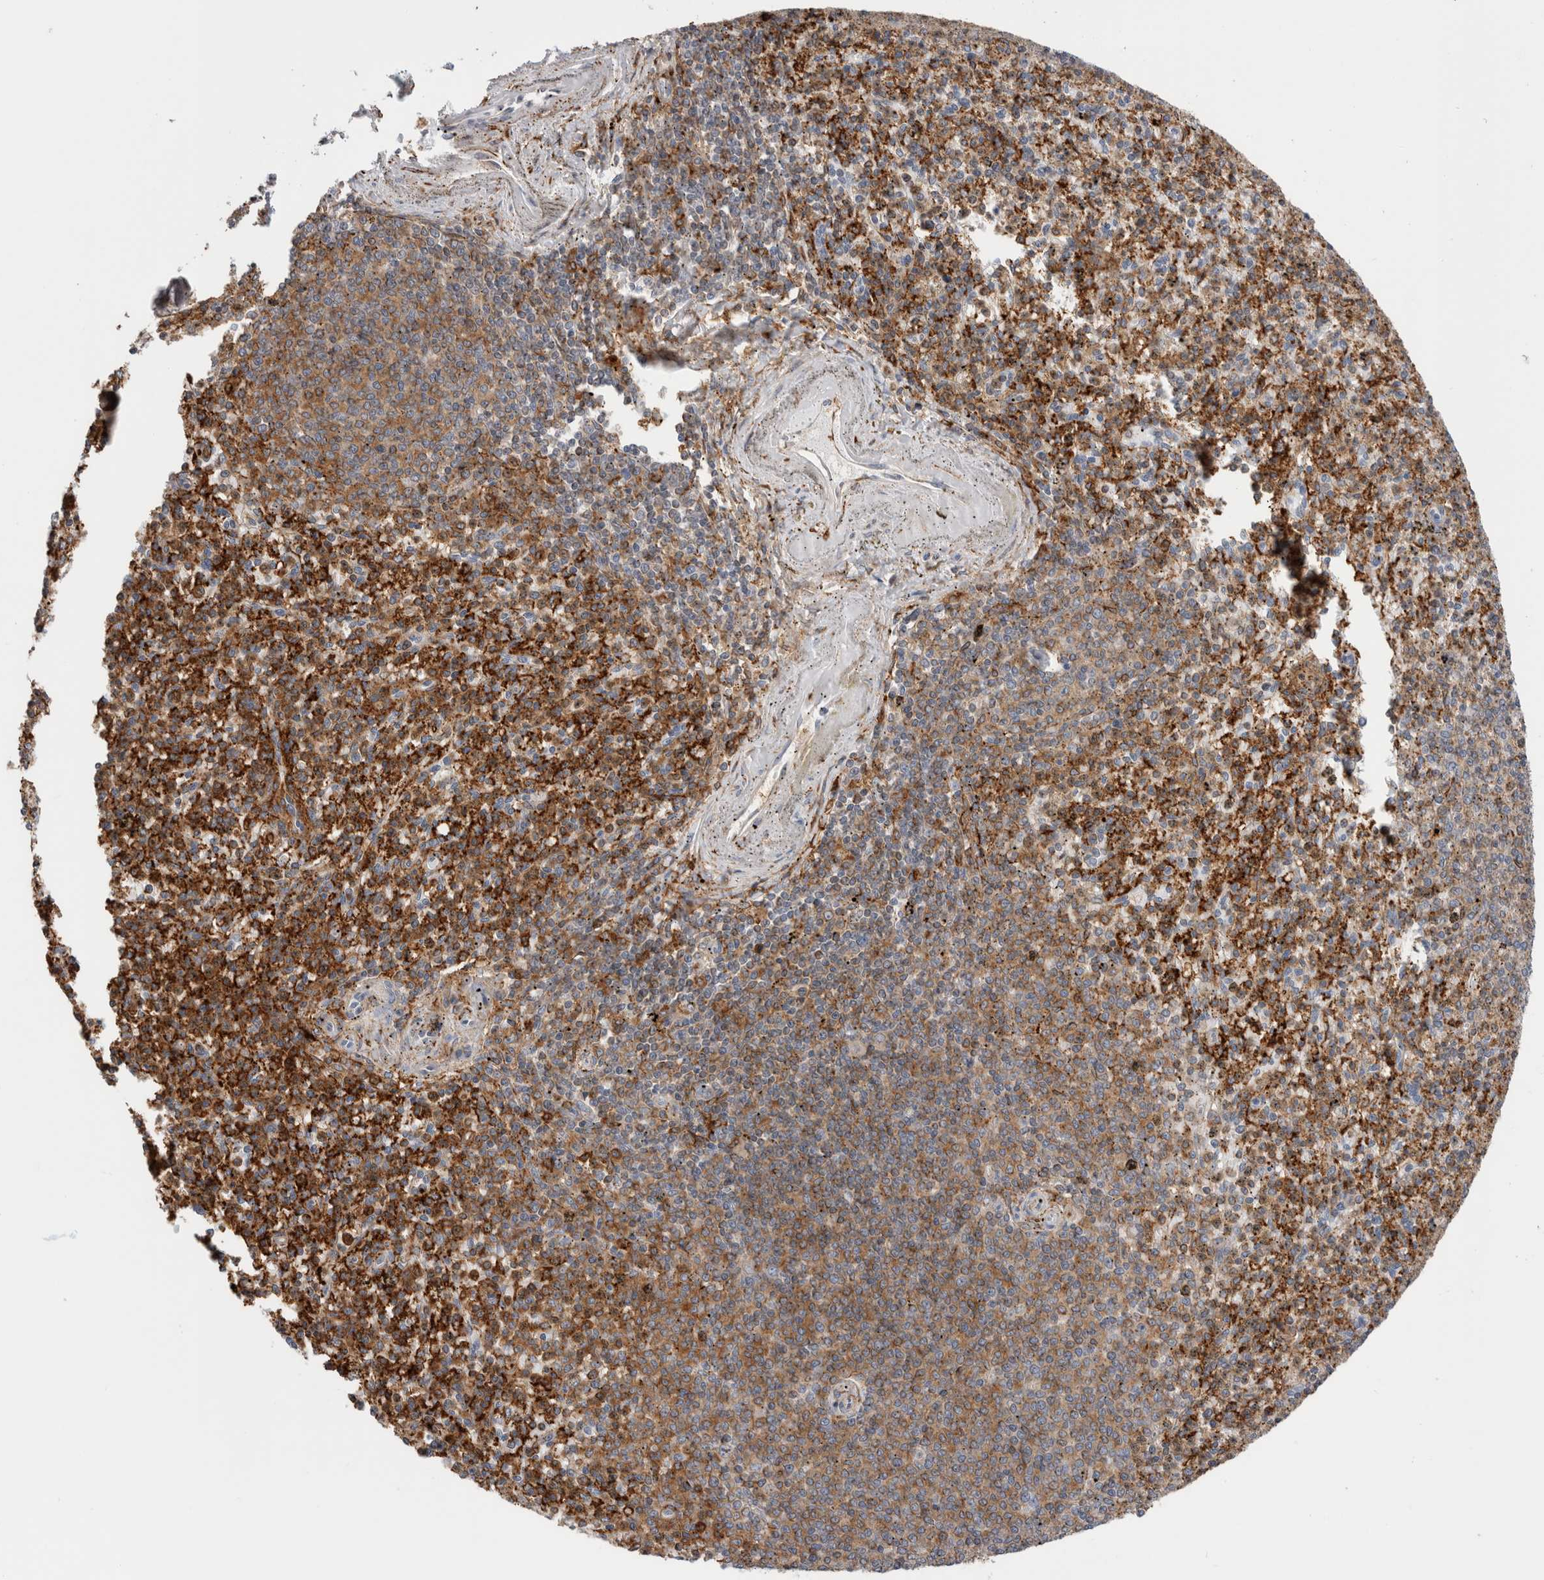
{"staining": {"intensity": "moderate", "quantity": "25%-75%", "location": "cytoplasmic/membranous"}, "tissue": "spleen", "cell_type": "Cells in red pulp", "image_type": "normal", "snomed": [{"axis": "morphology", "description": "Normal tissue, NOS"}, {"axis": "topography", "description": "Spleen"}], "caption": "The histopathology image exhibits a brown stain indicating the presence of a protein in the cytoplasmic/membranous of cells in red pulp in spleen.", "gene": "CCDC88B", "patient": {"sex": "male", "age": 72}}